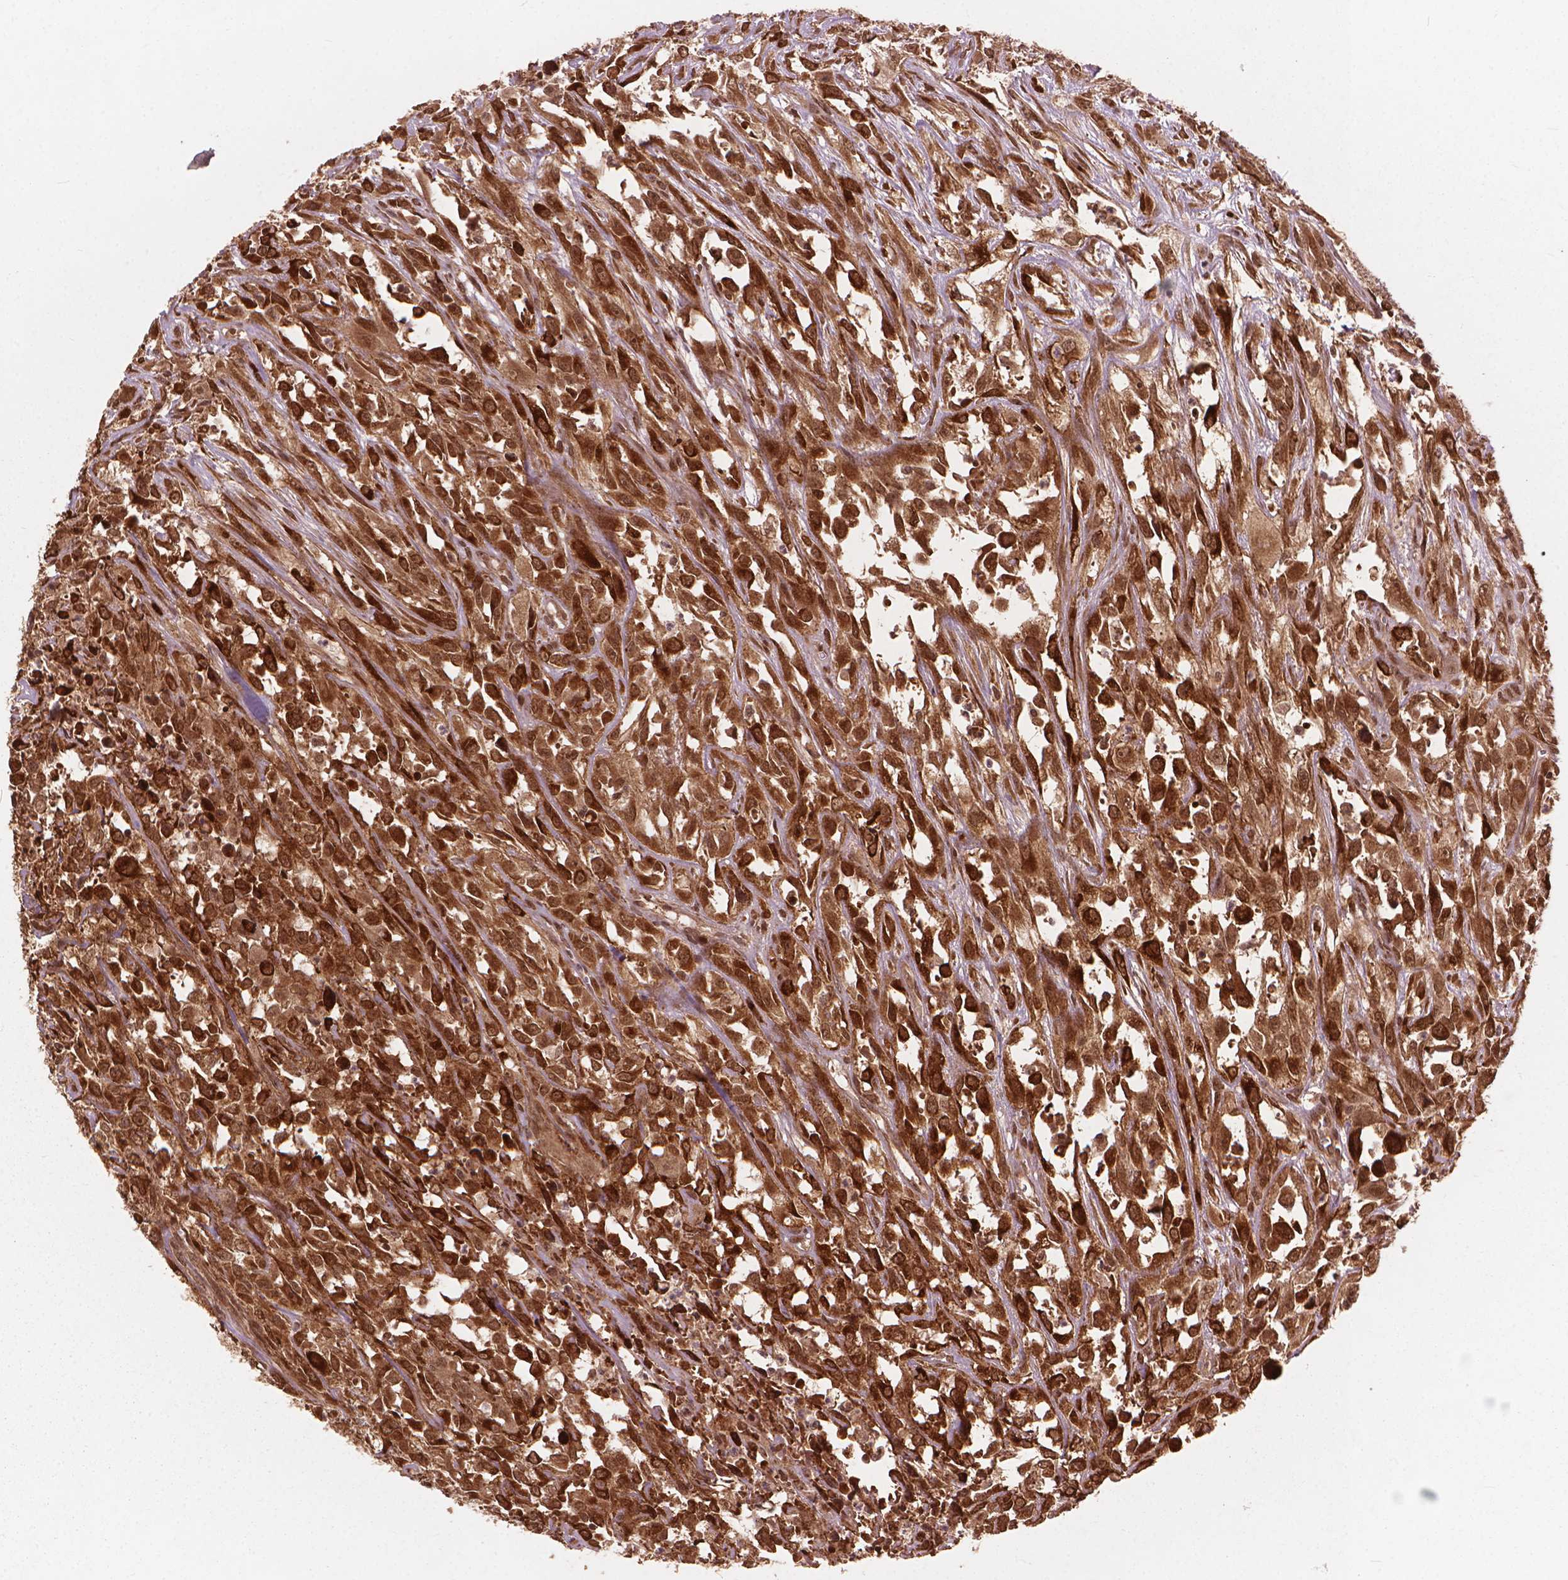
{"staining": {"intensity": "strong", "quantity": ">75%", "location": "cytoplasmic/membranous,nuclear"}, "tissue": "urothelial cancer", "cell_type": "Tumor cells", "image_type": "cancer", "snomed": [{"axis": "morphology", "description": "Urothelial carcinoma, High grade"}, {"axis": "topography", "description": "Urinary bladder"}], "caption": "The histopathology image shows immunohistochemical staining of urothelial cancer. There is strong cytoplasmic/membranous and nuclear staining is appreciated in about >75% of tumor cells.", "gene": "SSU72", "patient": {"sex": "male", "age": 67}}